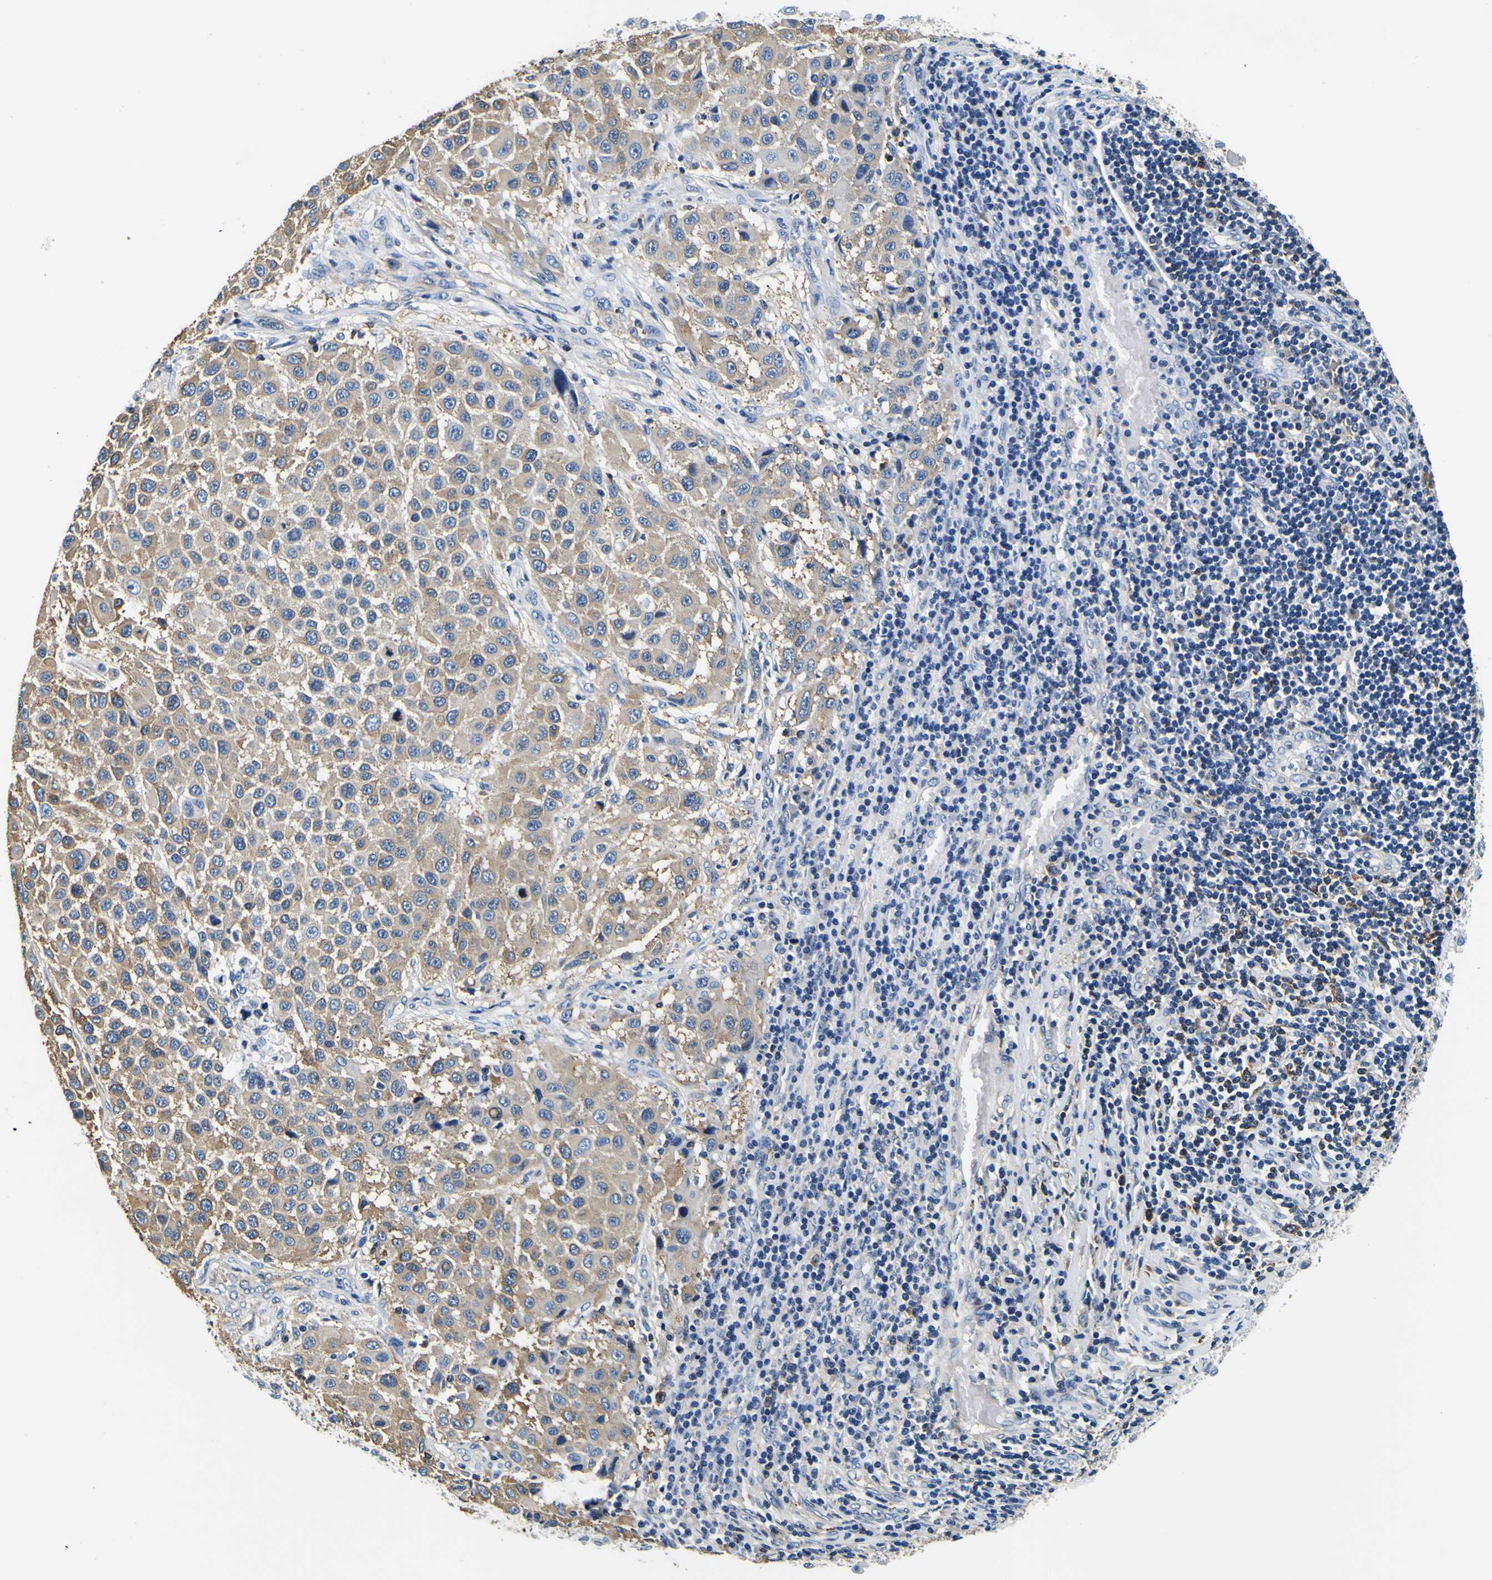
{"staining": {"intensity": "weak", "quantity": ">75%", "location": "cytoplasmic/membranous"}, "tissue": "melanoma", "cell_type": "Tumor cells", "image_type": "cancer", "snomed": [{"axis": "morphology", "description": "Malignant melanoma, Metastatic site"}, {"axis": "topography", "description": "Lymph node"}], "caption": "This photomicrograph demonstrates IHC staining of human malignant melanoma (metastatic site), with low weak cytoplasmic/membranous staining in approximately >75% of tumor cells.", "gene": "TUBA1B", "patient": {"sex": "male", "age": 61}}